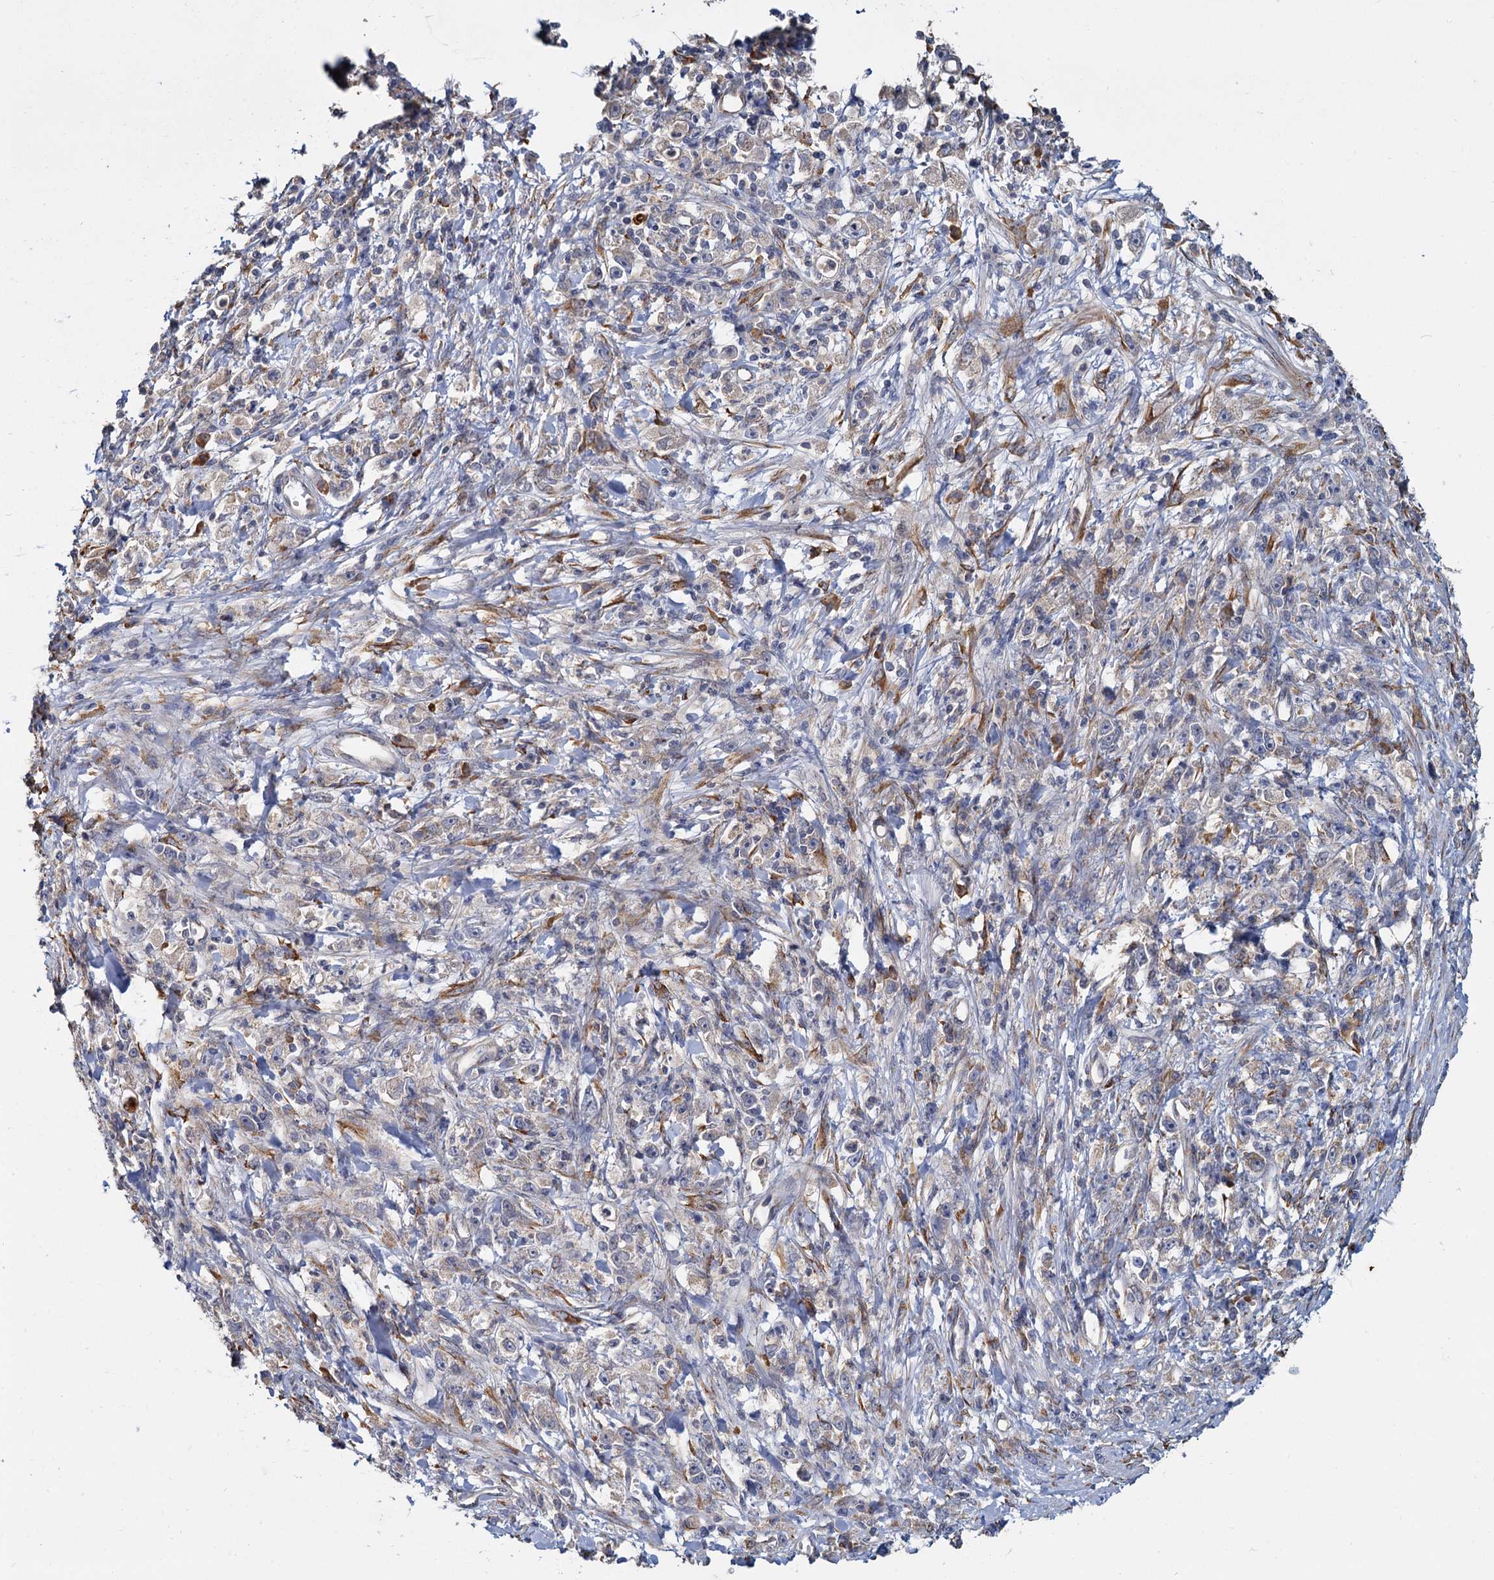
{"staining": {"intensity": "weak", "quantity": "<25%", "location": "cytoplasmic/membranous"}, "tissue": "stomach cancer", "cell_type": "Tumor cells", "image_type": "cancer", "snomed": [{"axis": "morphology", "description": "Adenocarcinoma, NOS"}, {"axis": "topography", "description": "Stomach"}], "caption": "Immunohistochemistry of stomach cancer exhibits no positivity in tumor cells. (Immunohistochemistry (ihc), brightfield microscopy, high magnification).", "gene": "LRRC51", "patient": {"sex": "female", "age": 59}}